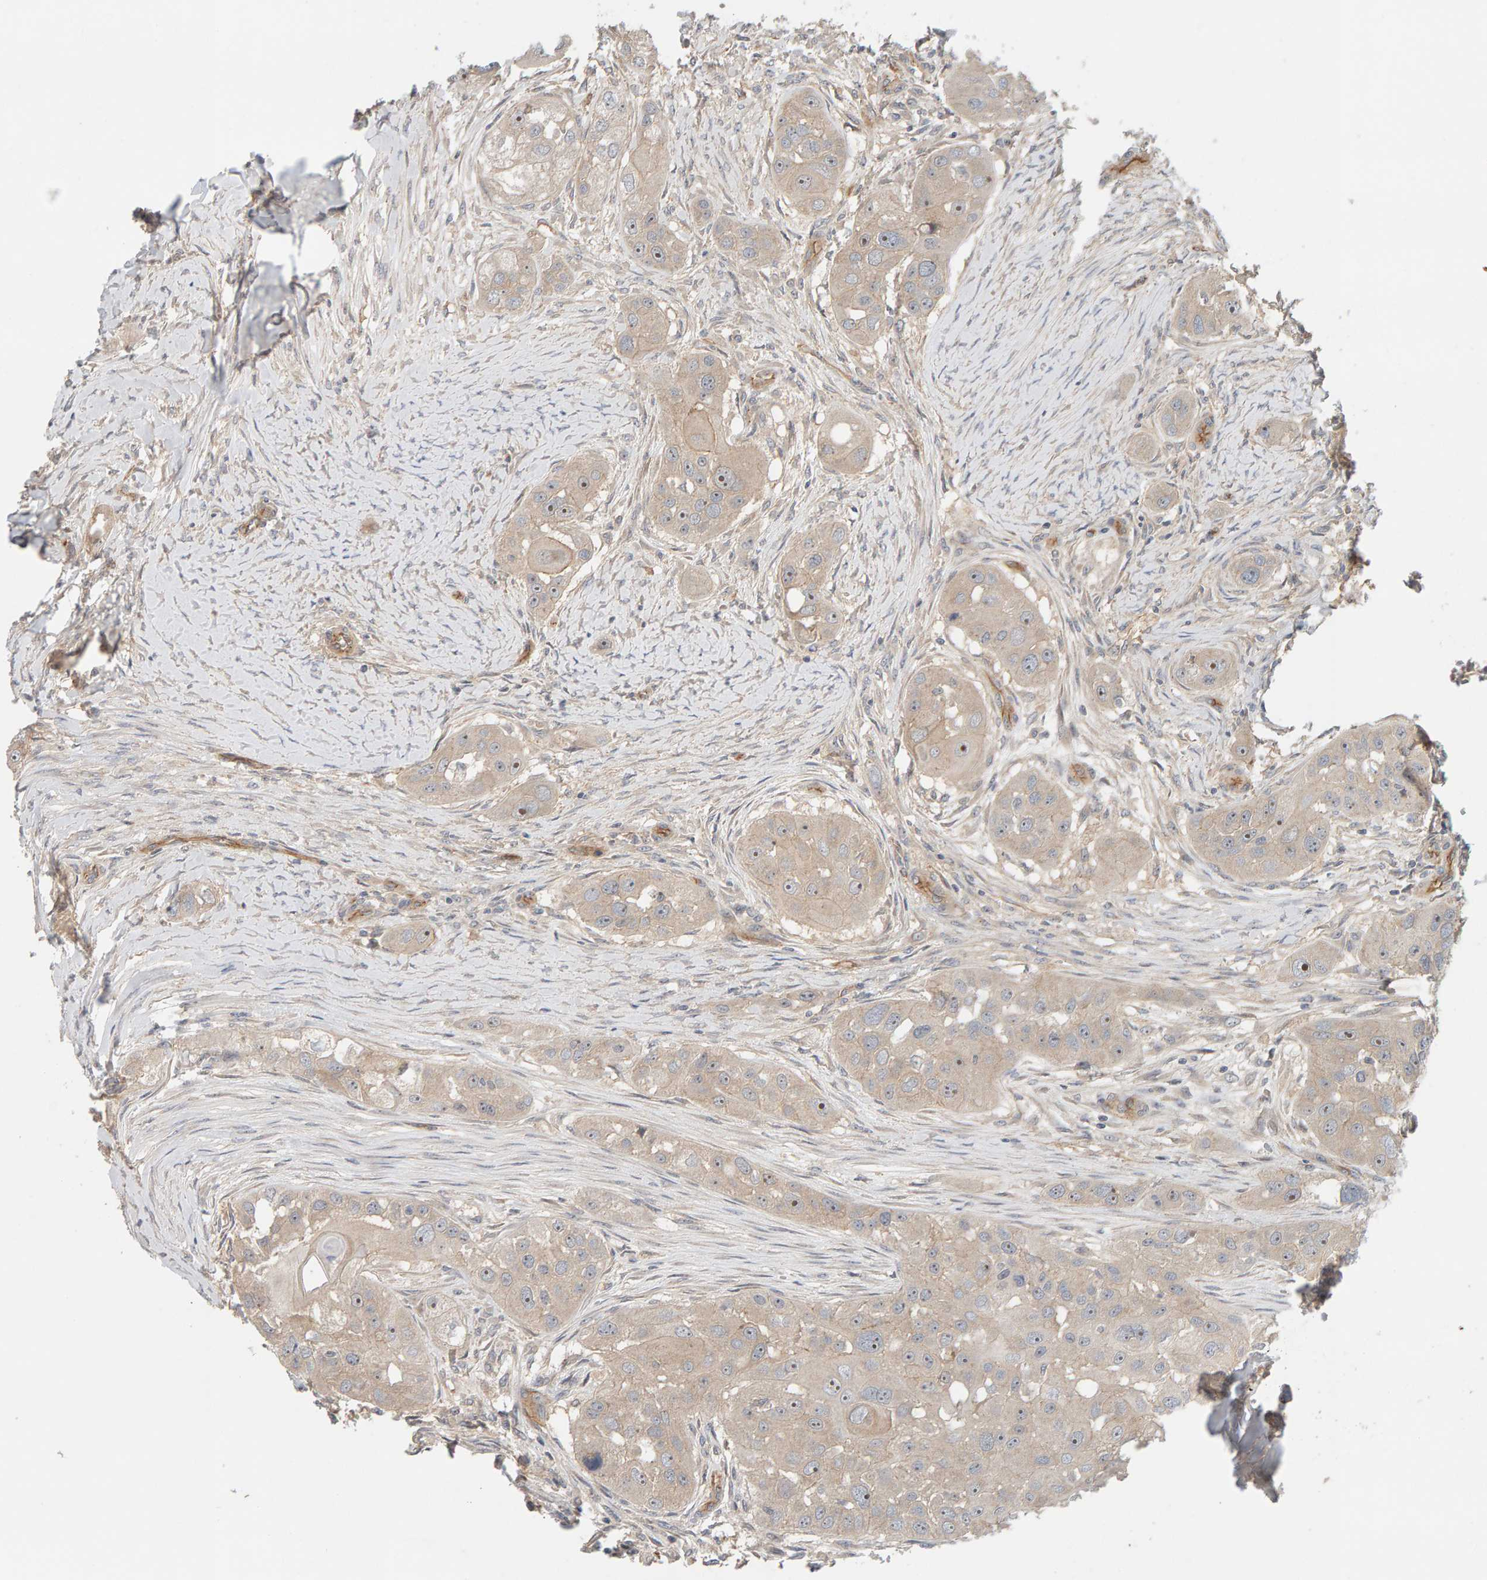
{"staining": {"intensity": "weak", "quantity": ">75%", "location": "cytoplasmic/membranous,nuclear"}, "tissue": "head and neck cancer", "cell_type": "Tumor cells", "image_type": "cancer", "snomed": [{"axis": "morphology", "description": "Normal tissue, NOS"}, {"axis": "morphology", "description": "Squamous cell carcinoma, NOS"}, {"axis": "topography", "description": "Skeletal muscle"}, {"axis": "topography", "description": "Head-Neck"}], "caption": "A photomicrograph of head and neck squamous cell carcinoma stained for a protein shows weak cytoplasmic/membranous and nuclear brown staining in tumor cells. The staining was performed using DAB, with brown indicating positive protein expression. Nuclei are stained blue with hematoxylin.", "gene": "PPP1R16A", "patient": {"sex": "male", "age": 51}}